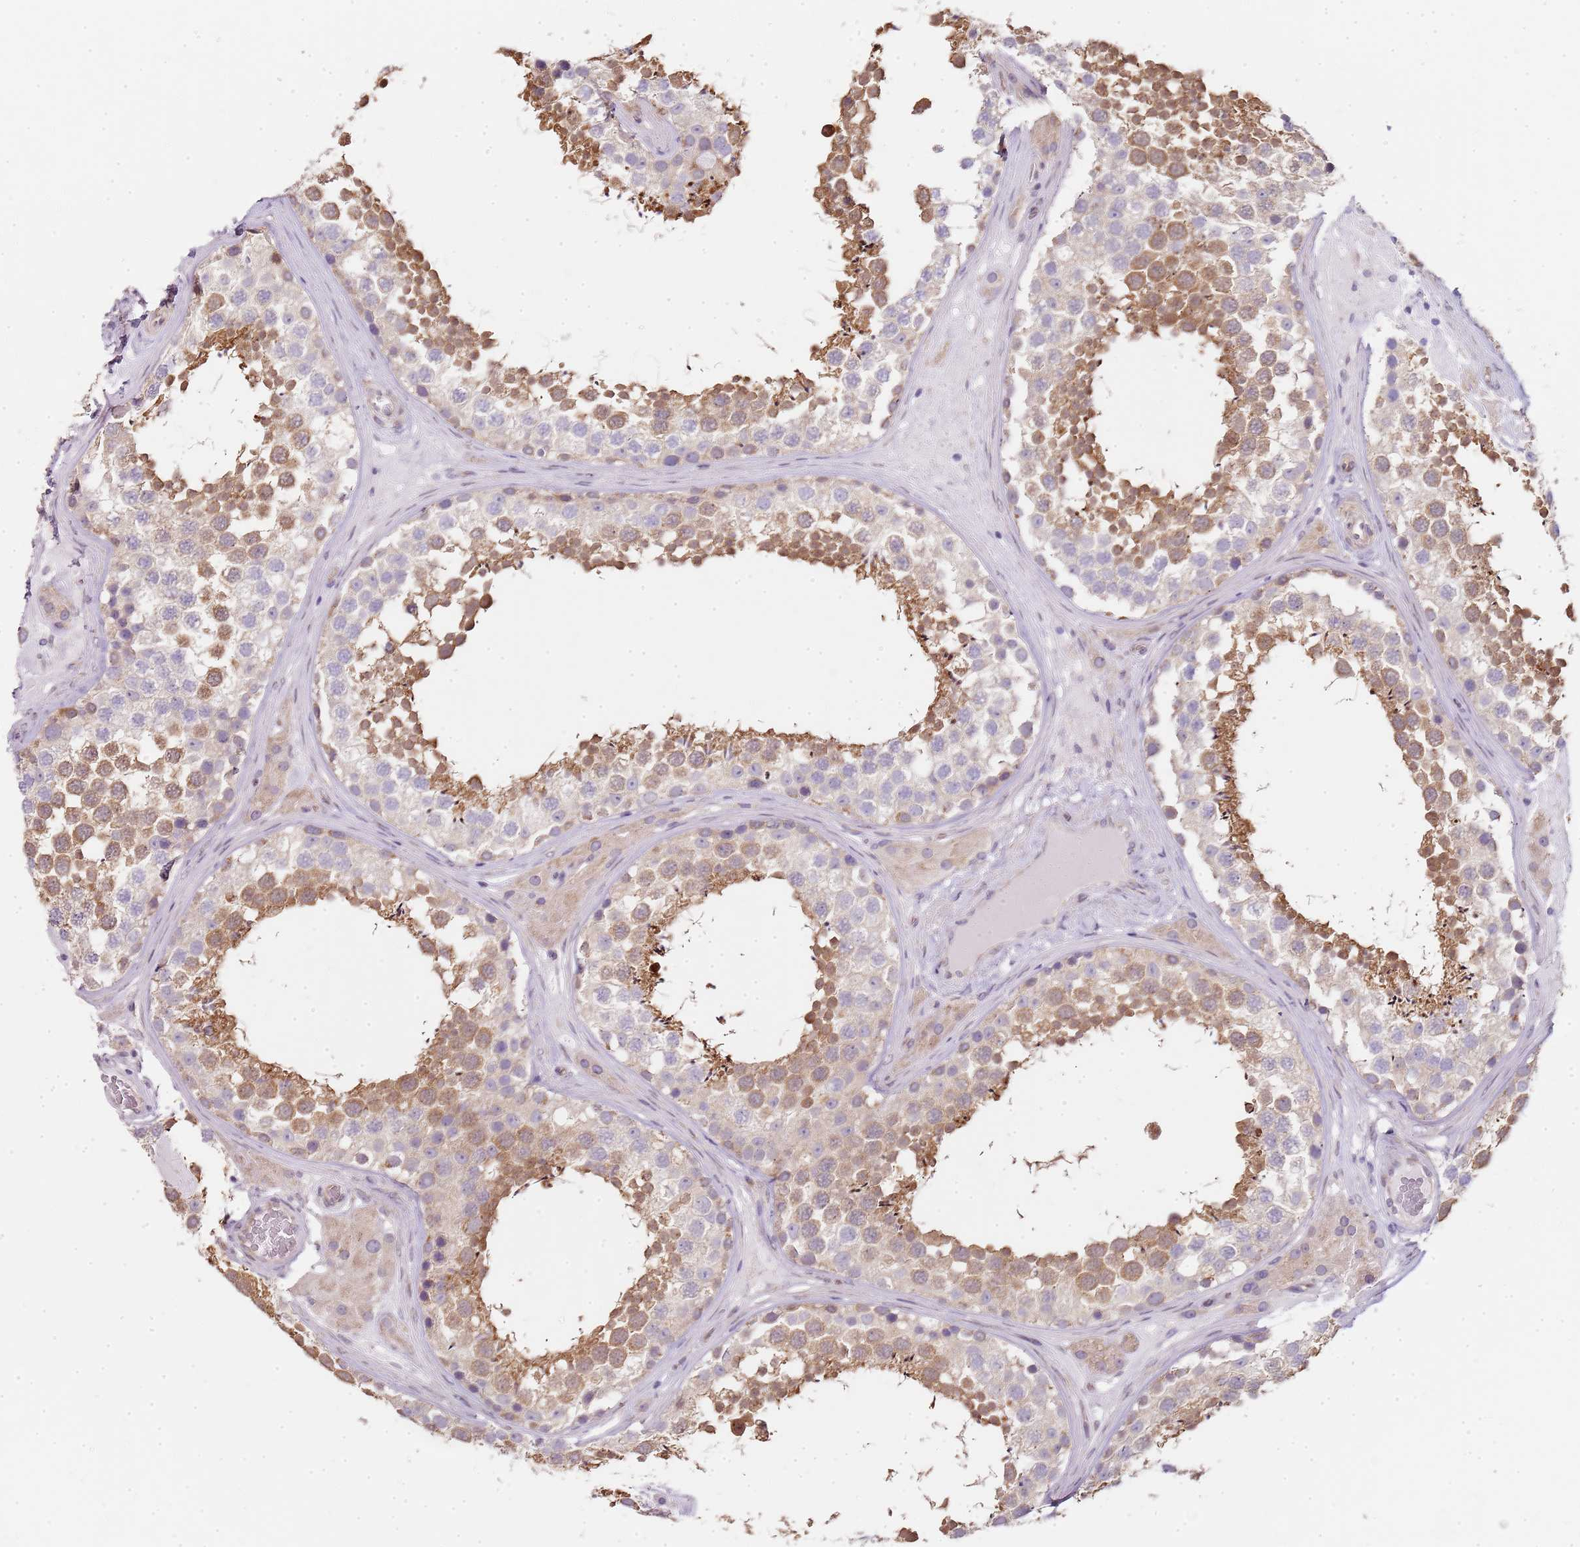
{"staining": {"intensity": "moderate", "quantity": "25%-75%", "location": "cytoplasmic/membranous"}, "tissue": "testis", "cell_type": "Cells in seminiferous ducts", "image_type": "normal", "snomed": [{"axis": "morphology", "description": "Normal tissue, NOS"}, {"axis": "topography", "description": "Testis"}], "caption": "Cells in seminiferous ducts exhibit medium levels of moderate cytoplasmic/membranous staining in approximately 25%-75% of cells in benign human testis.", "gene": "TBC1D9", "patient": {"sex": "male", "age": 46}}